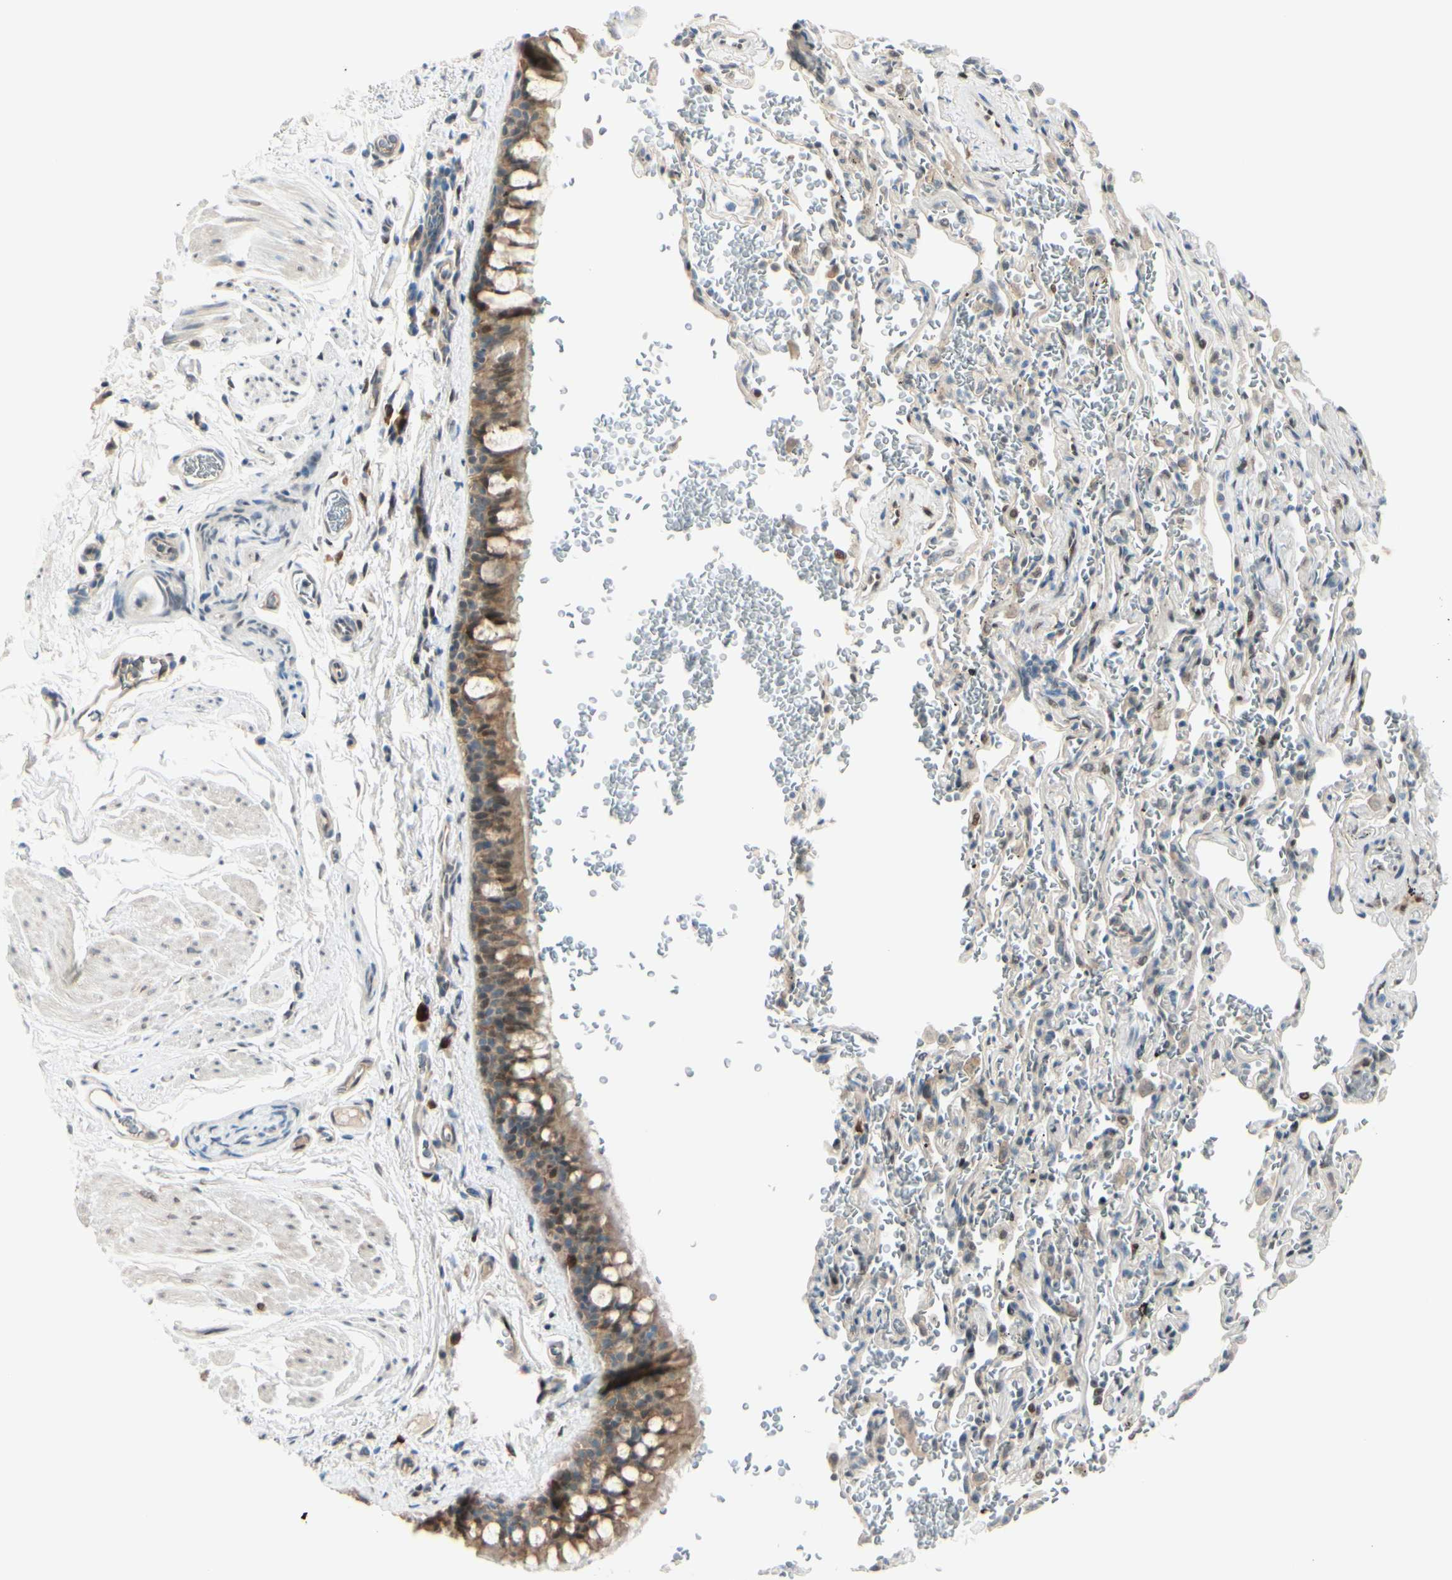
{"staining": {"intensity": "moderate", "quantity": ">75%", "location": "cytoplasmic/membranous,nuclear"}, "tissue": "bronchus", "cell_type": "Respiratory epithelial cells", "image_type": "normal", "snomed": [{"axis": "morphology", "description": "Normal tissue, NOS"}, {"axis": "morphology", "description": "Malignant melanoma, Metastatic site"}, {"axis": "topography", "description": "Bronchus"}, {"axis": "topography", "description": "Lung"}], "caption": "A medium amount of moderate cytoplasmic/membranous,nuclear expression is present in about >75% of respiratory epithelial cells in unremarkable bronchus. The protein of interest is shown in brown color, while the nuclei are stained blue.", "gene": "PTTG1", "patient": {"sex": "male", "age": 64}}